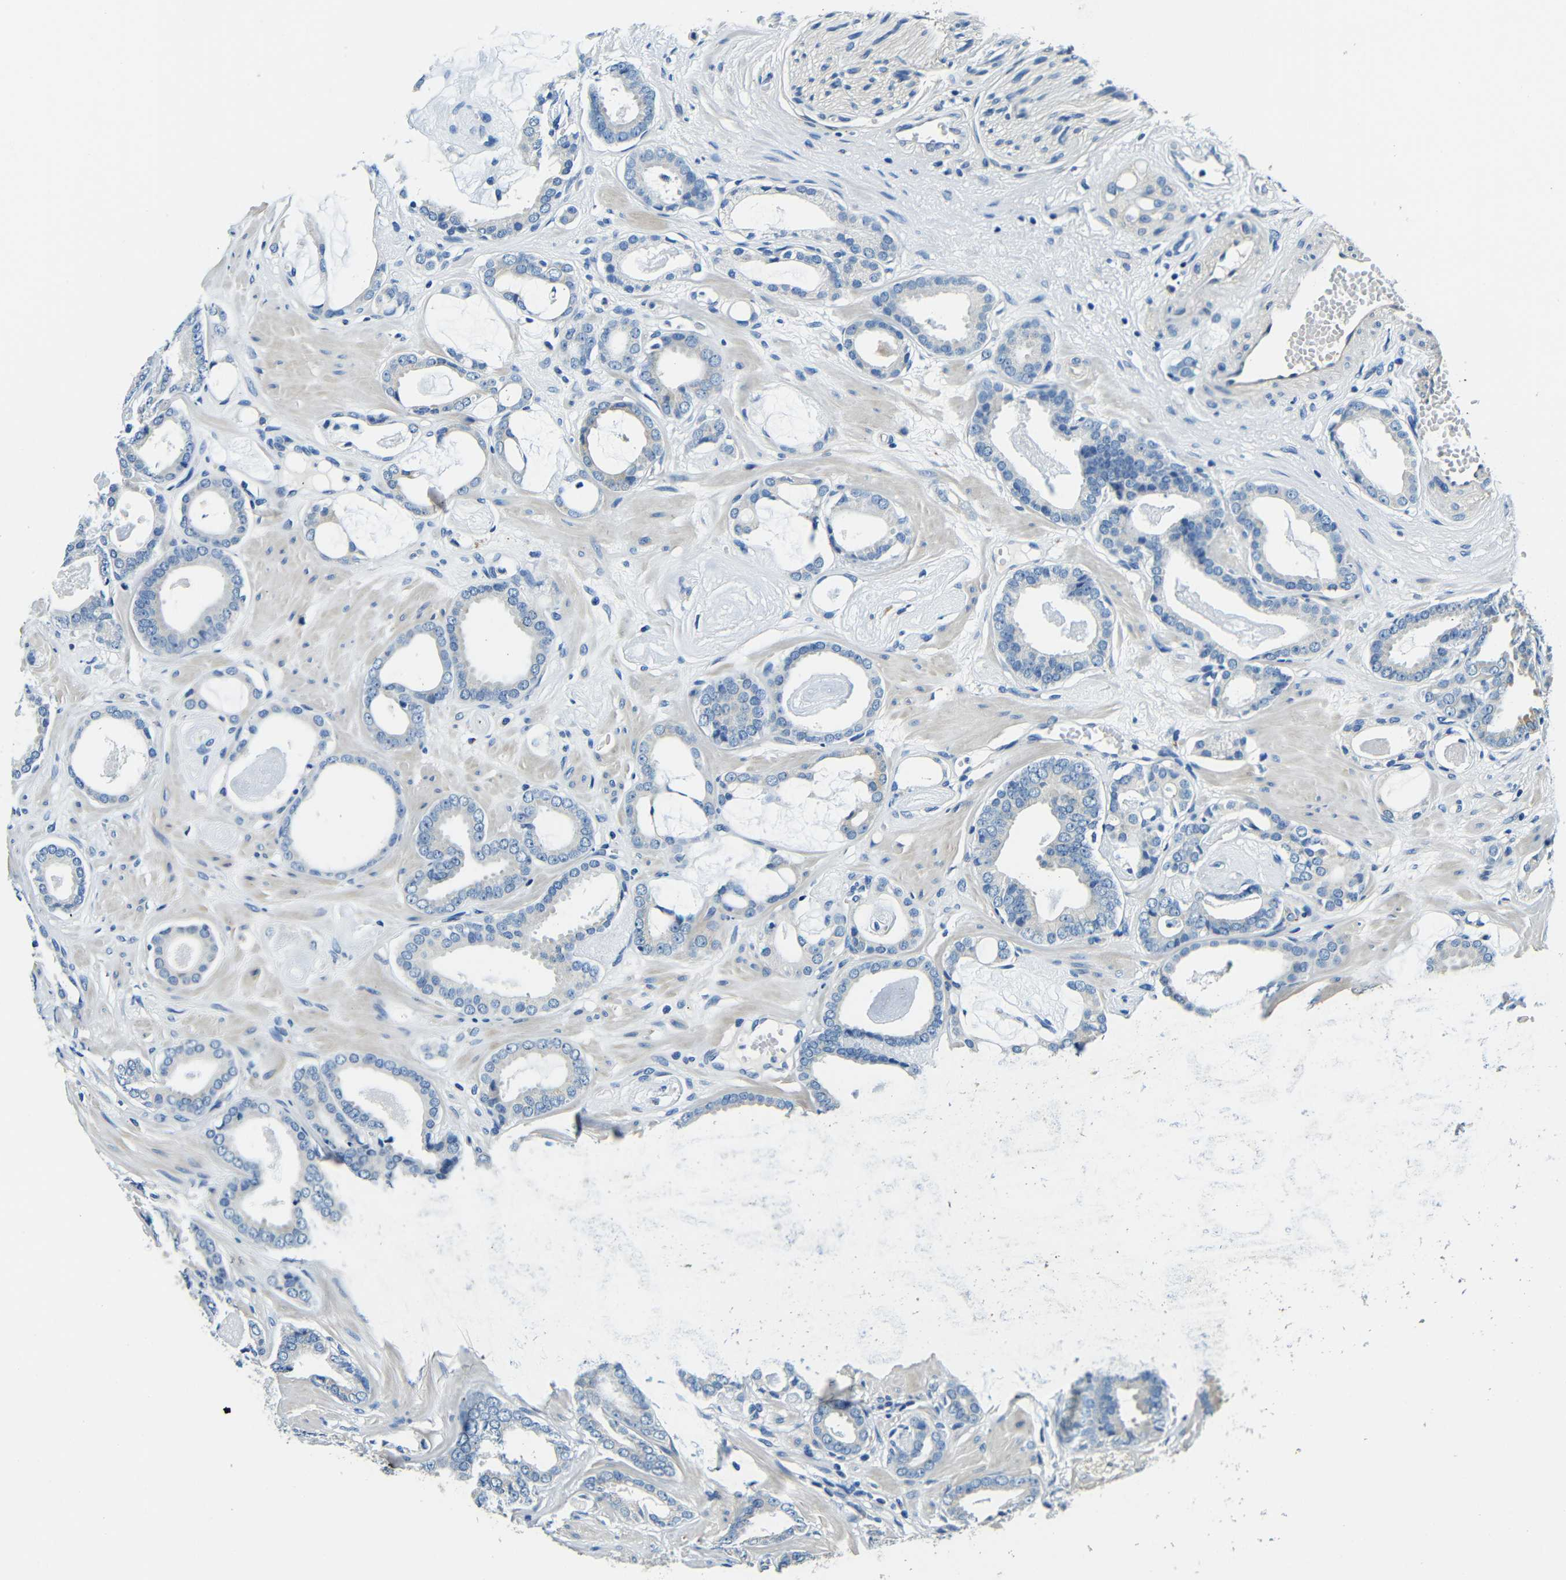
{"staining": {"intensity": "negative", "quantity": "none", "location": "none"}, "tissue": "prostate cancer", "cell_type": "Tumor cells", "image_type": "cancer", "snomed": [{"axis": "morphology", "description": "Adenocarcinoma, Low grade"}, {"axis": "topography", "description": "Prostate"}], "caption": "This is an IHC image of human adenocarcinoma (low-grade) (prostate). There is no positivity in tumor cells.", "gene": "FMO5", "patient": {"sex": "male", "age": 53}}